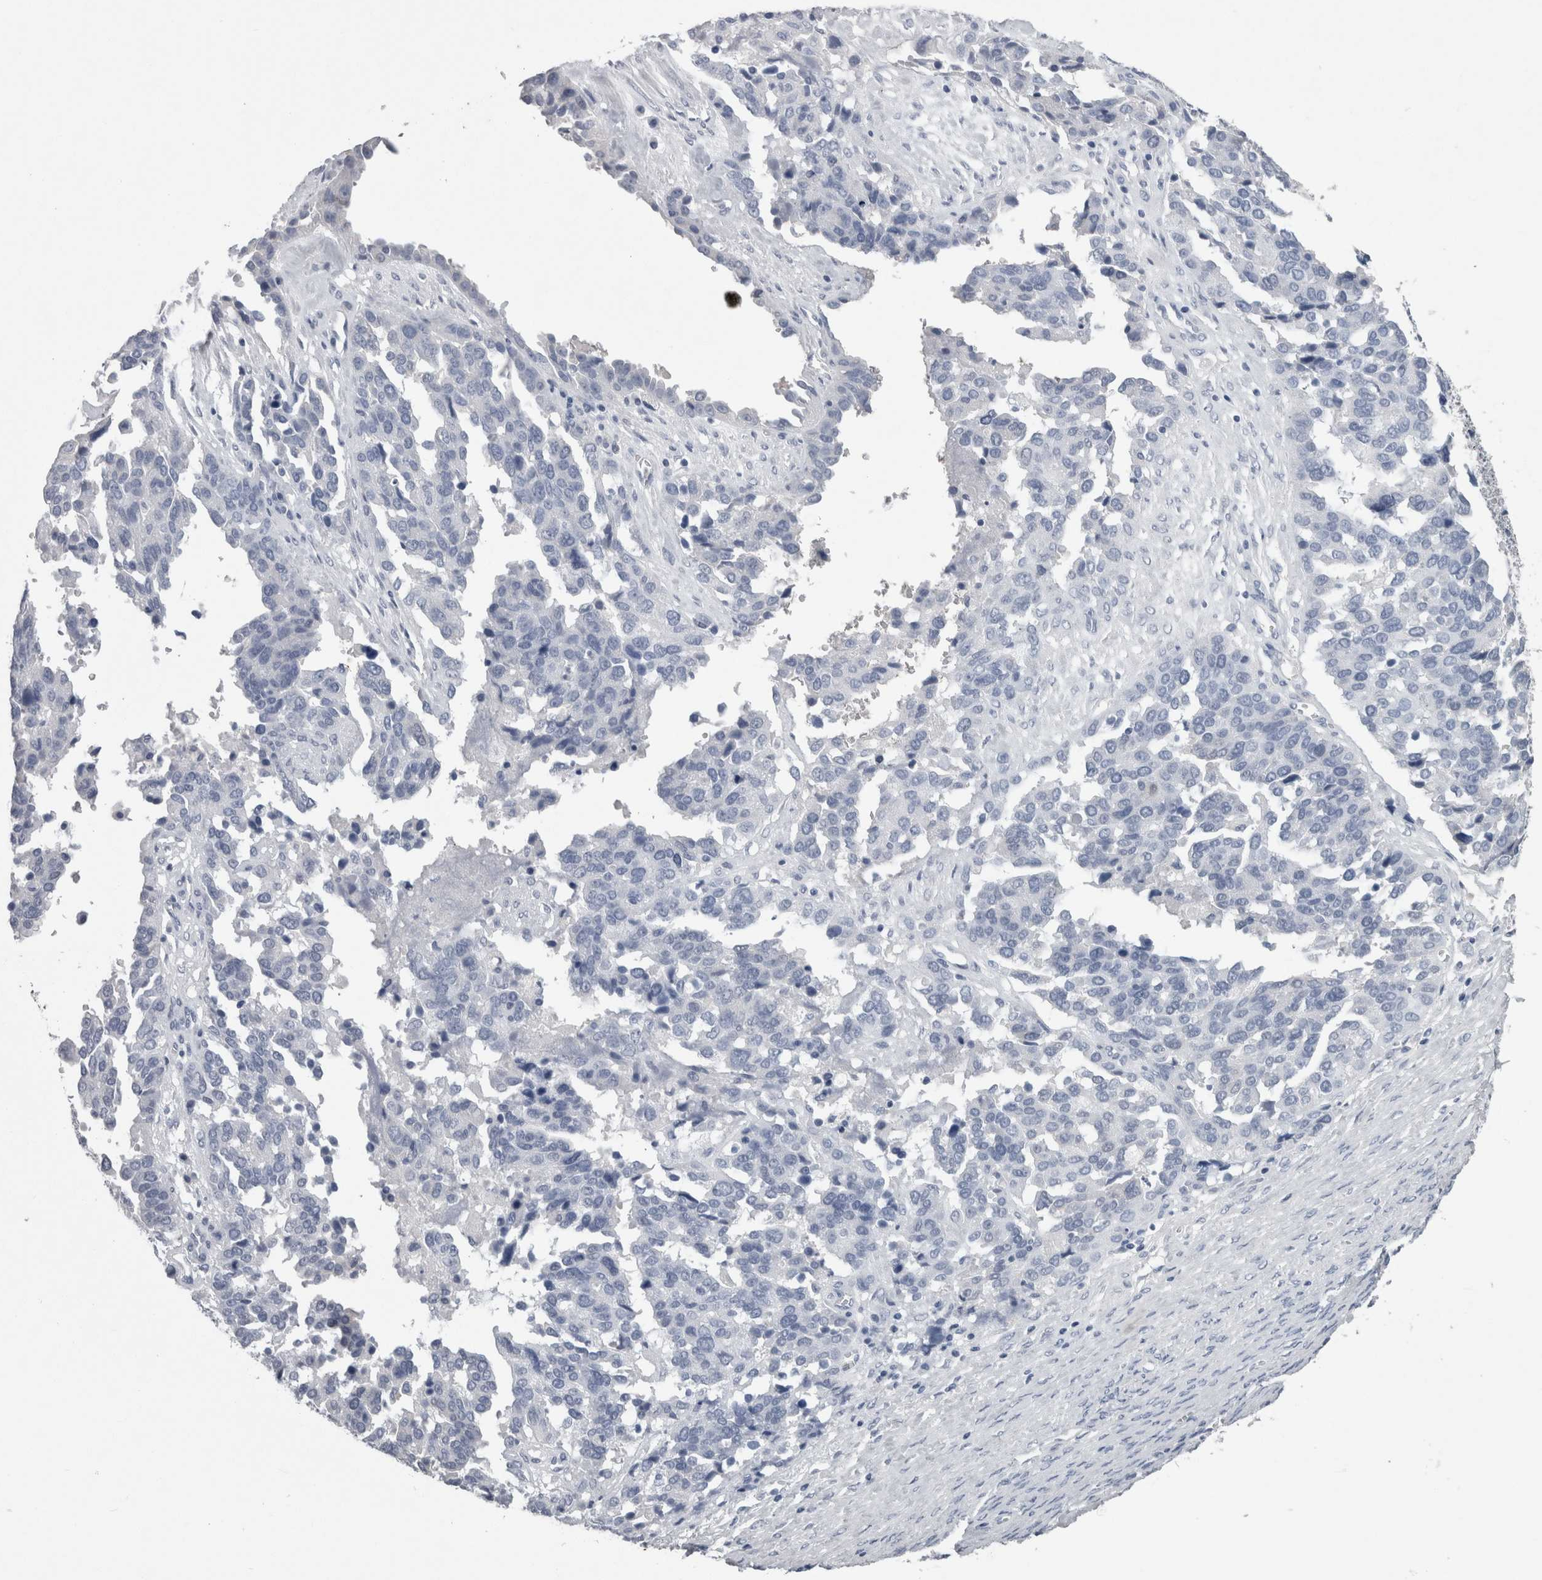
{"staining": {"intensity": "negative", "quantity": "none", "location": "none"}, "tissue": "ovarian cancer", "cell_type": "Tumor cells", "image_type": "cancer", "snomed": [{"axis": "morphology", "description": "Cystadenocarcinoma, serous, NOS"}, {"axis": "topography", "description": "Ovary"}], "caption": "Immunohistochemical staining of ovarian serous cystadenocarcinoma displays no significant expression in tumor cells.", "gene": "CA8", "patient": {"sex": "female", "age": 44}}